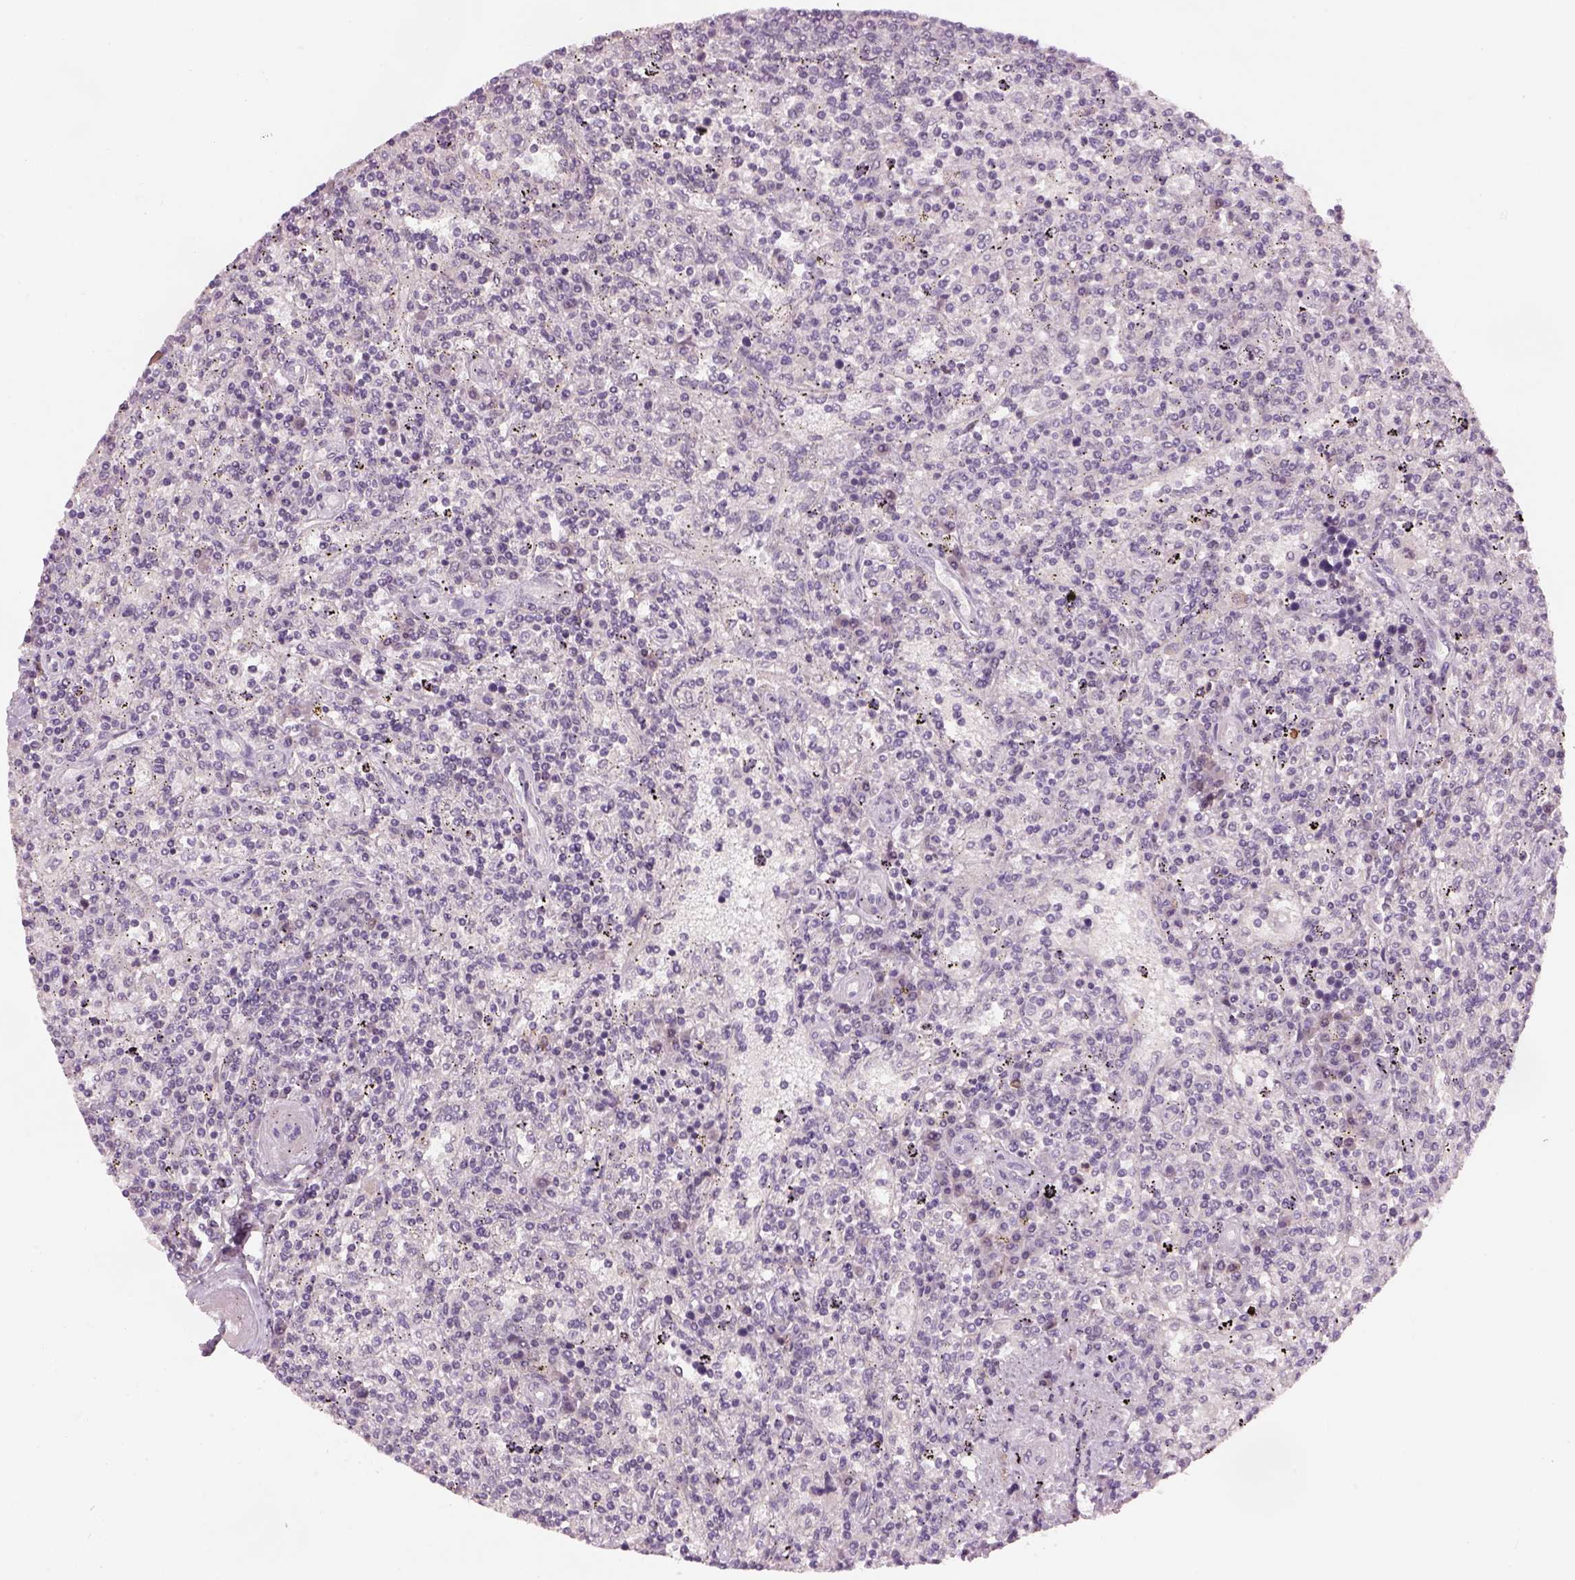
{"staining": {"intensity": "negative", "quantity": "none", "location": "none"}, "tissue": "lymphoma", "cell_type": "Tumor cells", "image_type": "cancer", "snomed": [{"axis": "morphology", "description": "Malignant lymphoma, non-Hodgkin's type, Low grade"}, {"axis": "topography", "description": "Spleen"}], "caption": "Histopathology image shows no protein expression in tumor cells of low-grade malignant lymphoma, non-Hodgkin's type tissue.", "gene": "GDNF", "patient": {"sex": "male", "age": 62}}